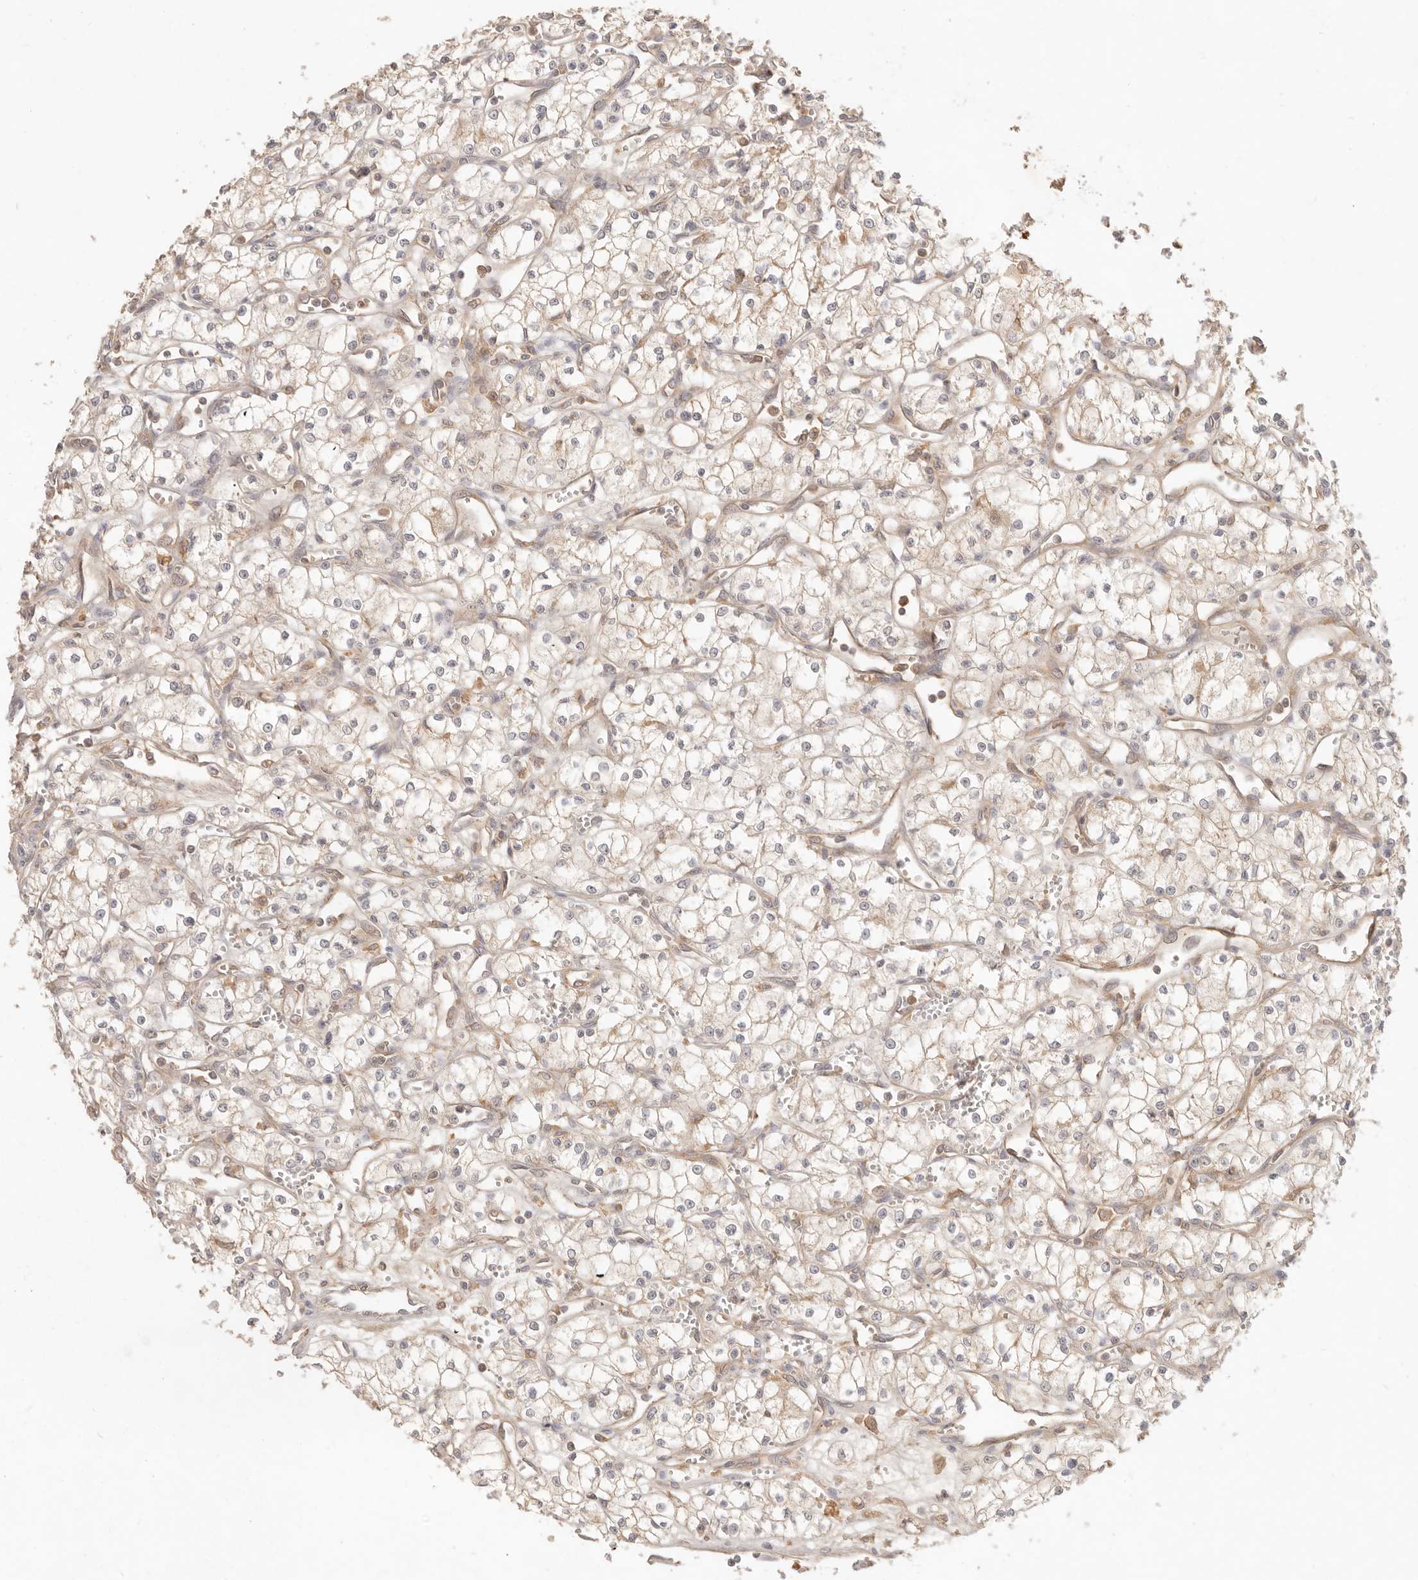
{"staining": {"intensity": "weak", "quantity": ">75%", "location": "cytoplasmic/membranous"}, "tissue": "renal cancer", "cell_type": "Tumor cells", "image_type": "cancer", "snomed": [{"axis": "morphology", "description": "Adenocarcinoma, NOS"}, {"axis": "topography", "description": "Kidney"}], "caption": "Adenocarcinoma (renal) tissue displays weak cytoplasmic/membranous positivity in about >75% of tumor cells, visualized by immunohistochemistry.", "gene": "NECAP2", "patient": {"sex": "male", "age": 59}}